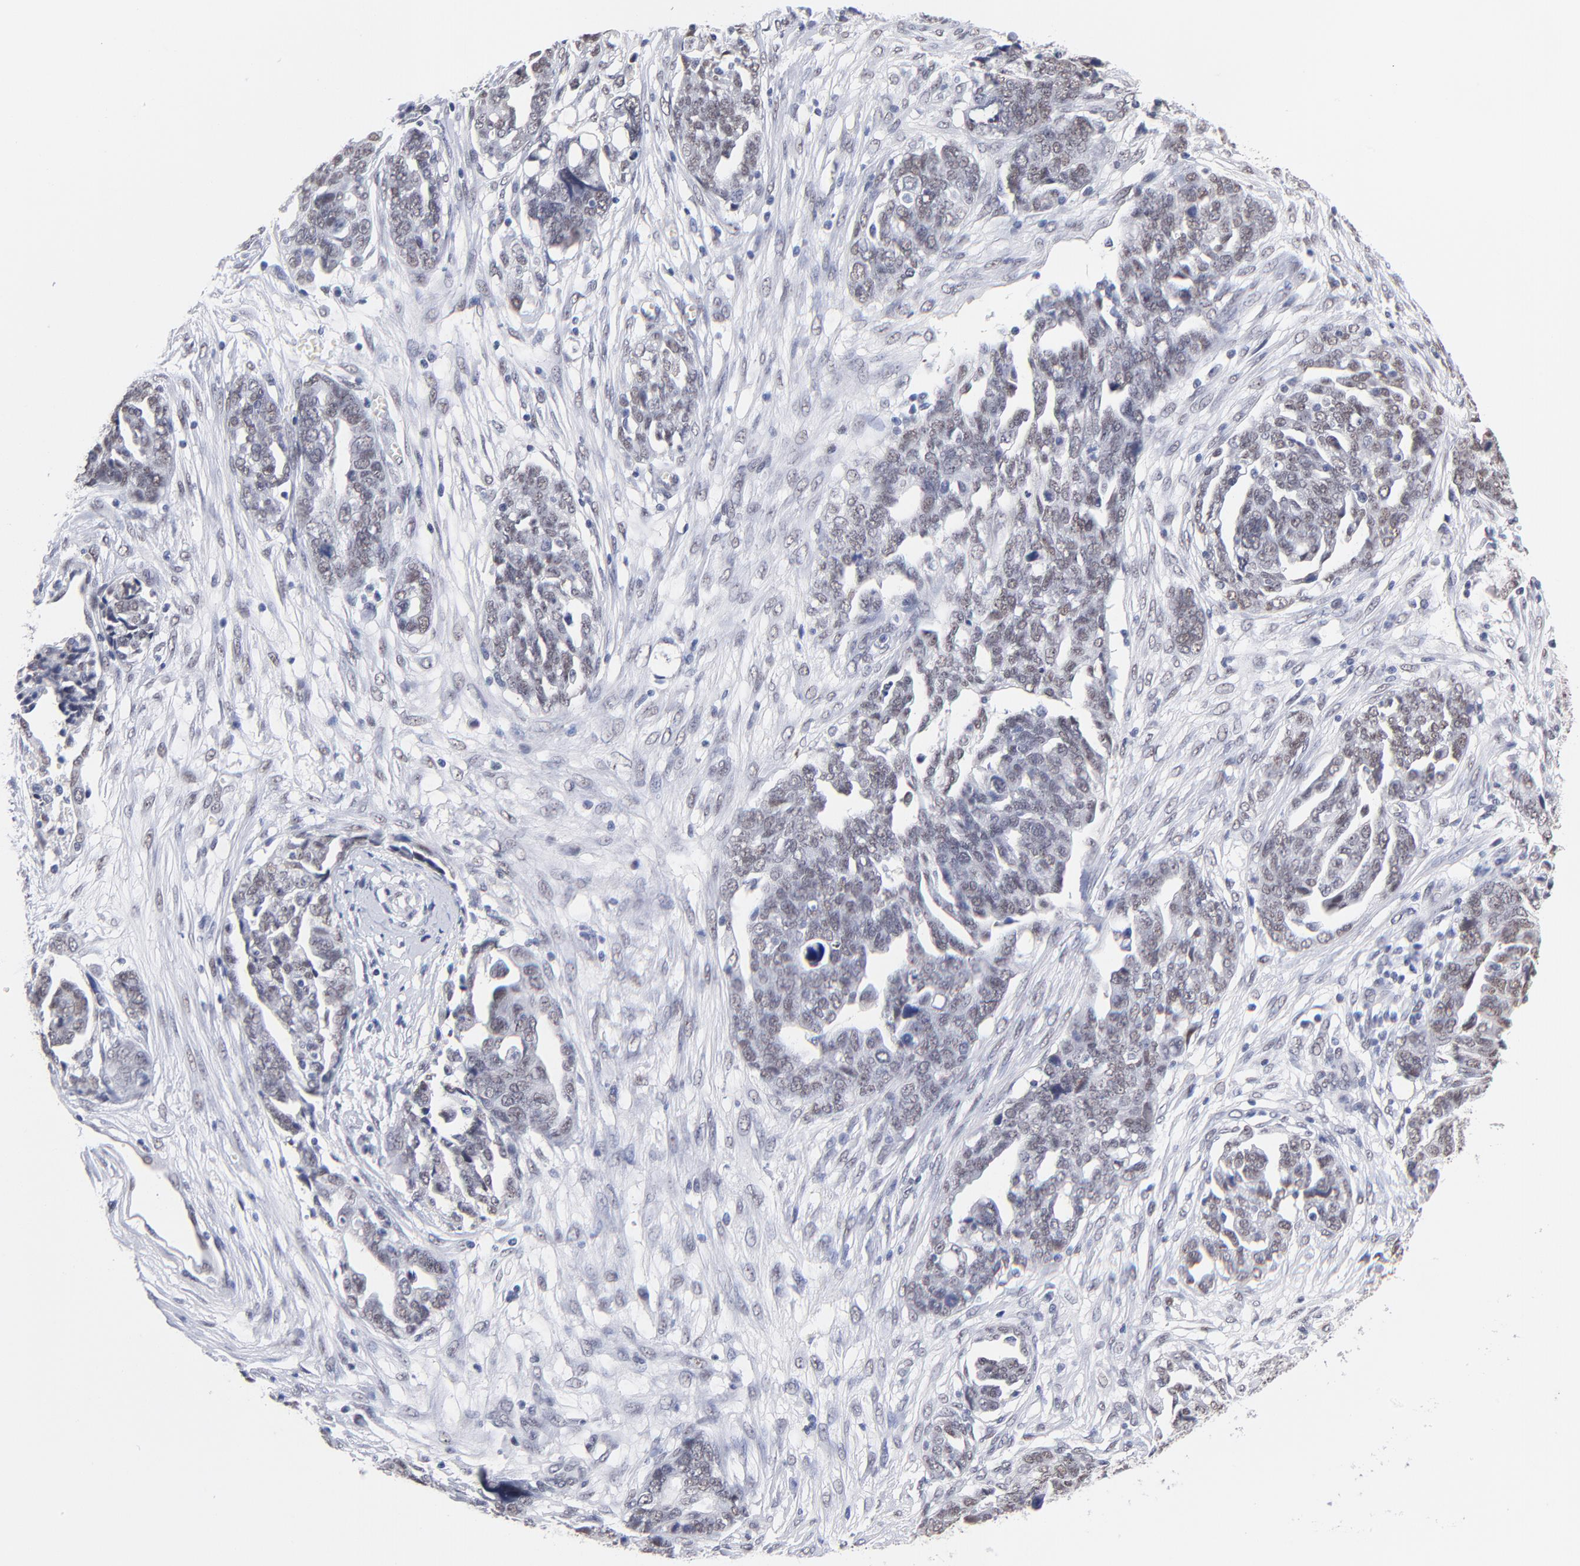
{"staining": {"intensity": "weak", "quantity": "25%-75%", "location": "nuclear"}, "tissue": "ovarian cancer", "cell_type": "Tumor cells", "image_type": "cancer", "snomed": [{"axis": "morphology", "description": "Normal tissue, NOS"}, {"axis": "morphology", "description": "Cystadenocarcinoma, serous, NOS"}, {"axis": "topography", "description": "Fallopian tube"}, {"axis": "topography", "description": "Ovary"}], "caption": "A low amount of weak nuclear expression is seen in approximately 25%-75% of tumor cells in ovarian cancer tissue. The staining is performed using DAB (3,3'-diaminobenzidine) brown chromogen to label protein expression. The nuclei are counter-stained blue using hematoxylin.", "gene": "ZNF74", "patient": {"sex": "female", "age": 56}}